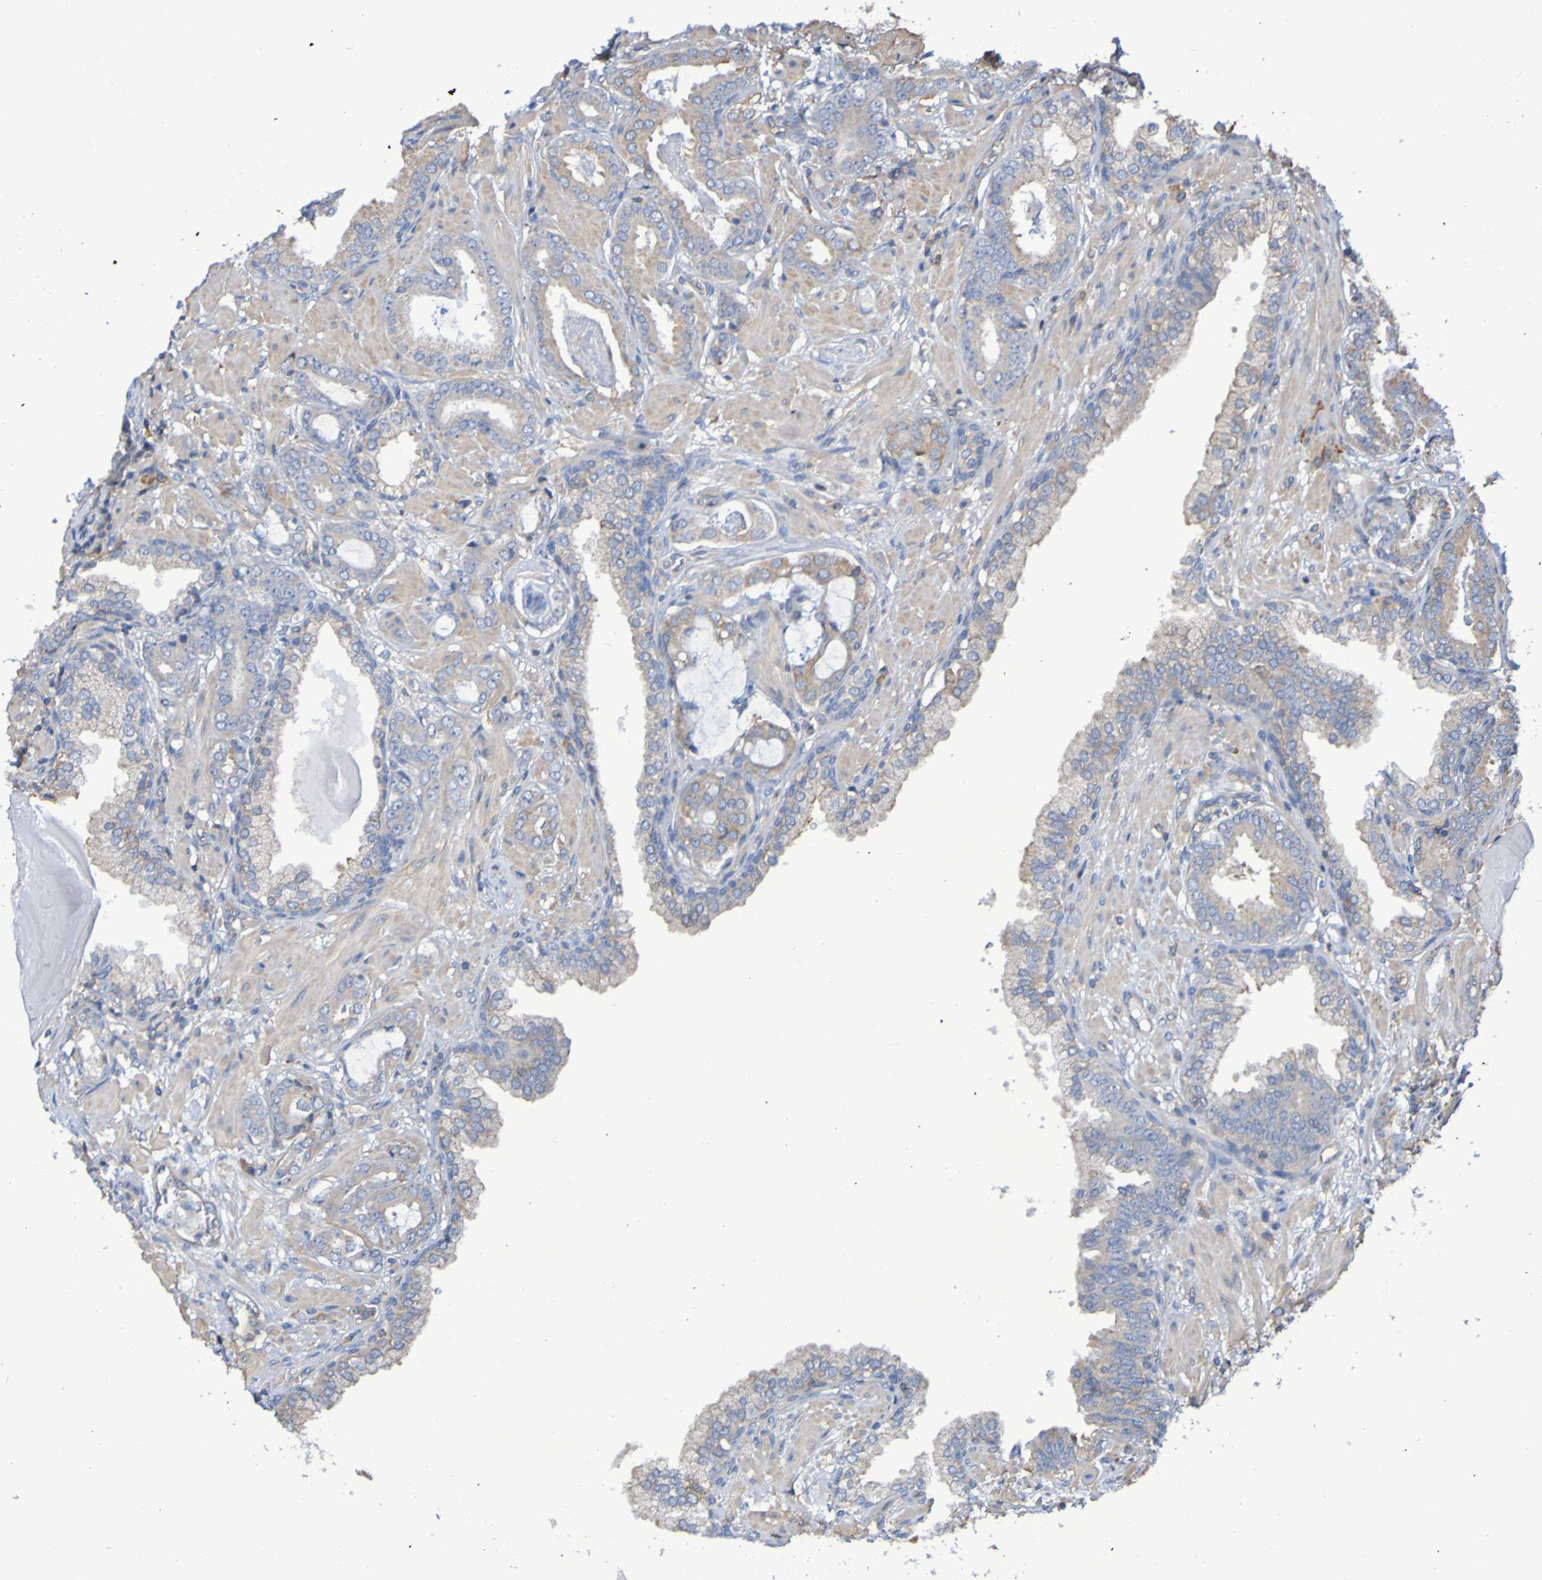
{"staining": {"intensity": "weak", "quantity": "<25%", "location": "cytoplasmic/membranous"}, "tissue": "prostate cancer", "cell_type": "Tumor cells", "image_type": "cancer", "snomed": [{"axis": "morphology", "description": "Adenocarcinoma, Low grade"}, {"axis": "topography", "description": "Prostate"}], "caption": "A micrograph of prostate cancer stained for a protein displays no brown staining in tumor cells.", "gene": "SYNJ1", "patient": {"sex": "male", "age": 53}}